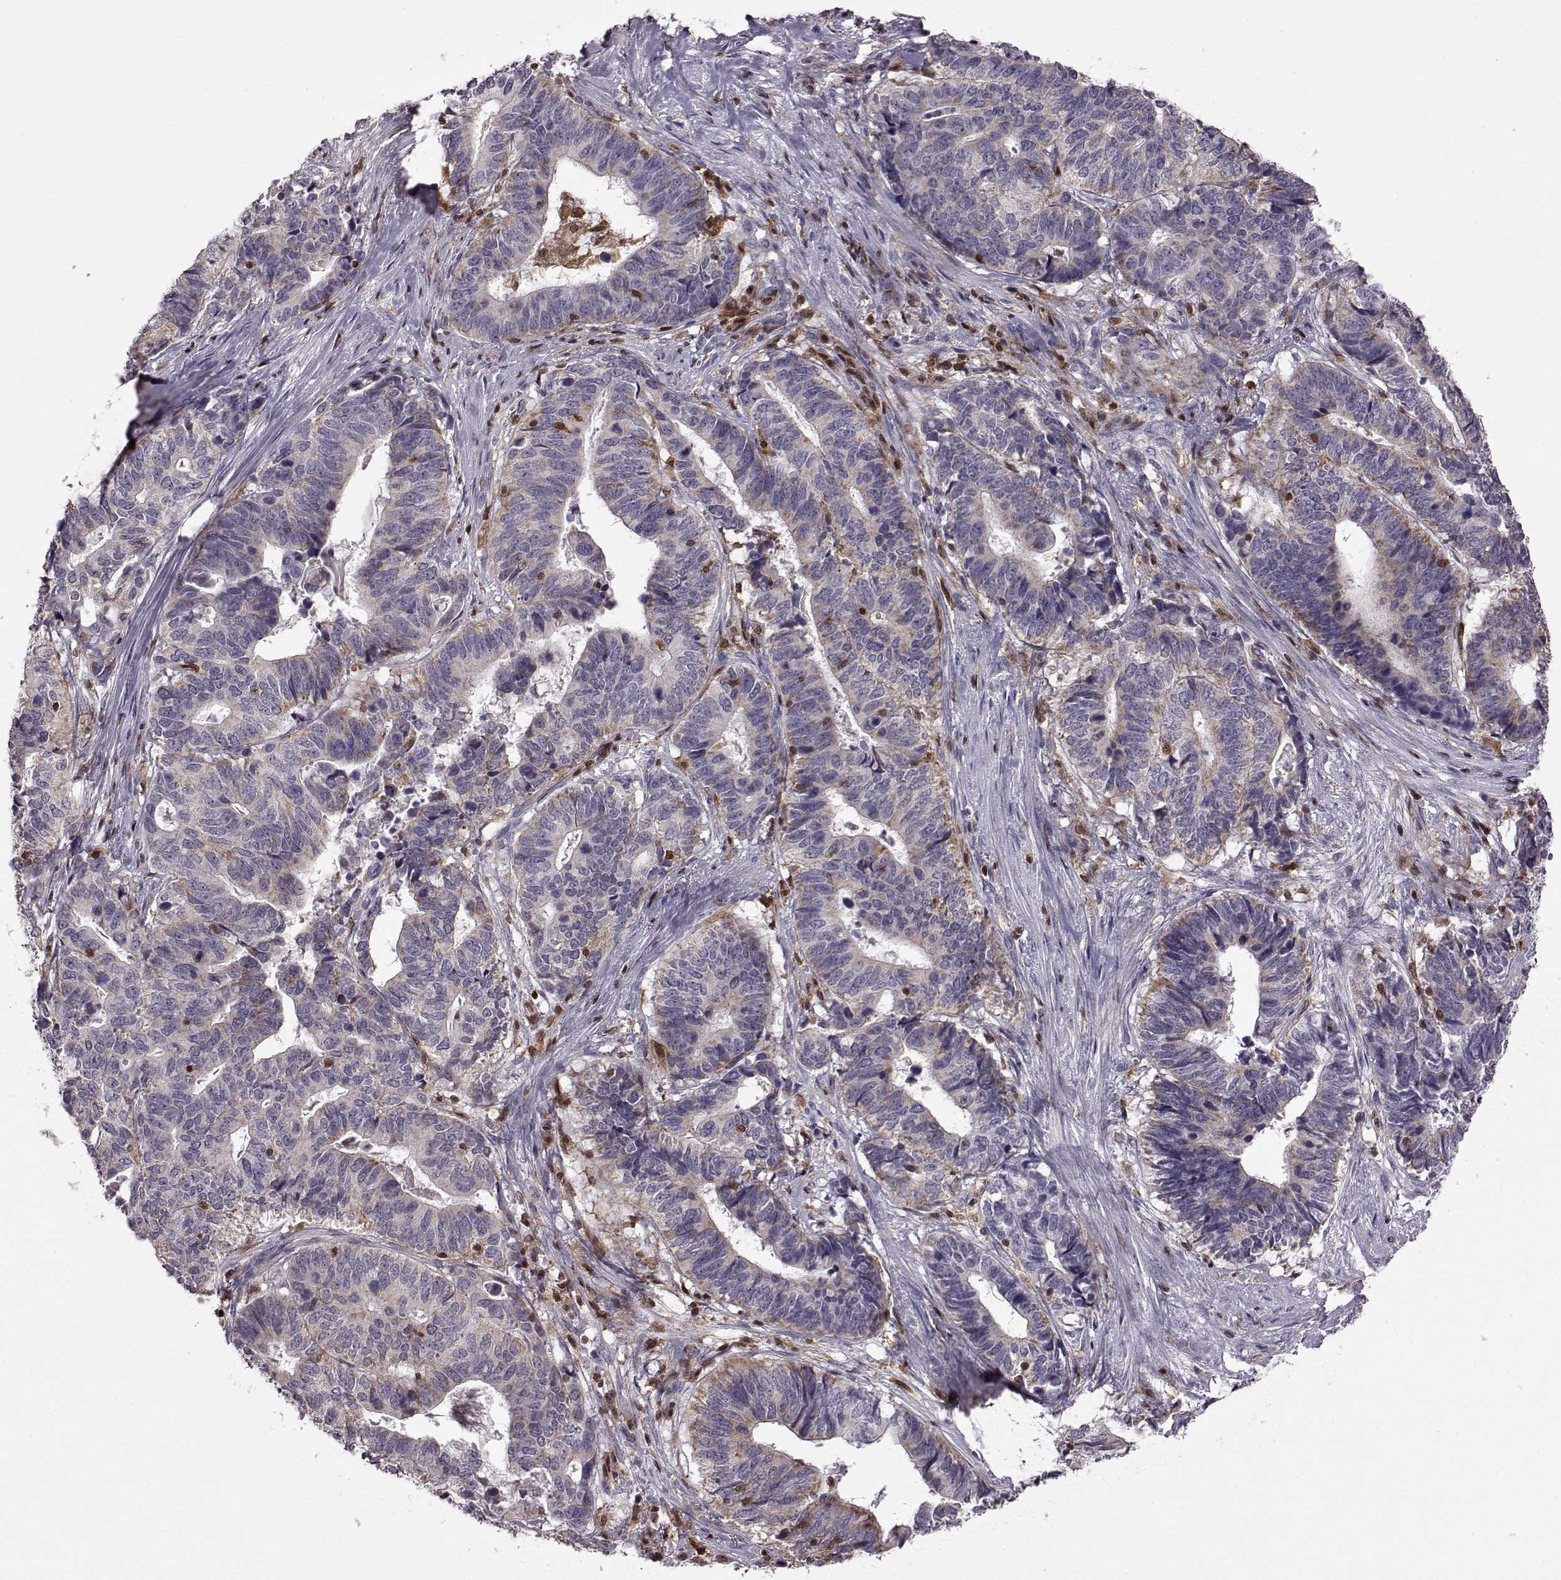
{"staining": {"intensity": "negative", "quantity": "none", "location": "none"}, "tissue": "stomach cancer", "cell_type": "Tumor cells", "image_type": "cancer", "snomed": [{"axis": "morphology", "description": "Adenocarcinoma, NOS"}, {"axis": "topography", "description": "Stomach, upper"}], "caption": "DAB immunohistochemical staining of human stomach adenocarcinoma demonstrates no significant positivity in tumor cells.", "gene": "DOK2", "patient": {"sex": "female", "age": 67}}